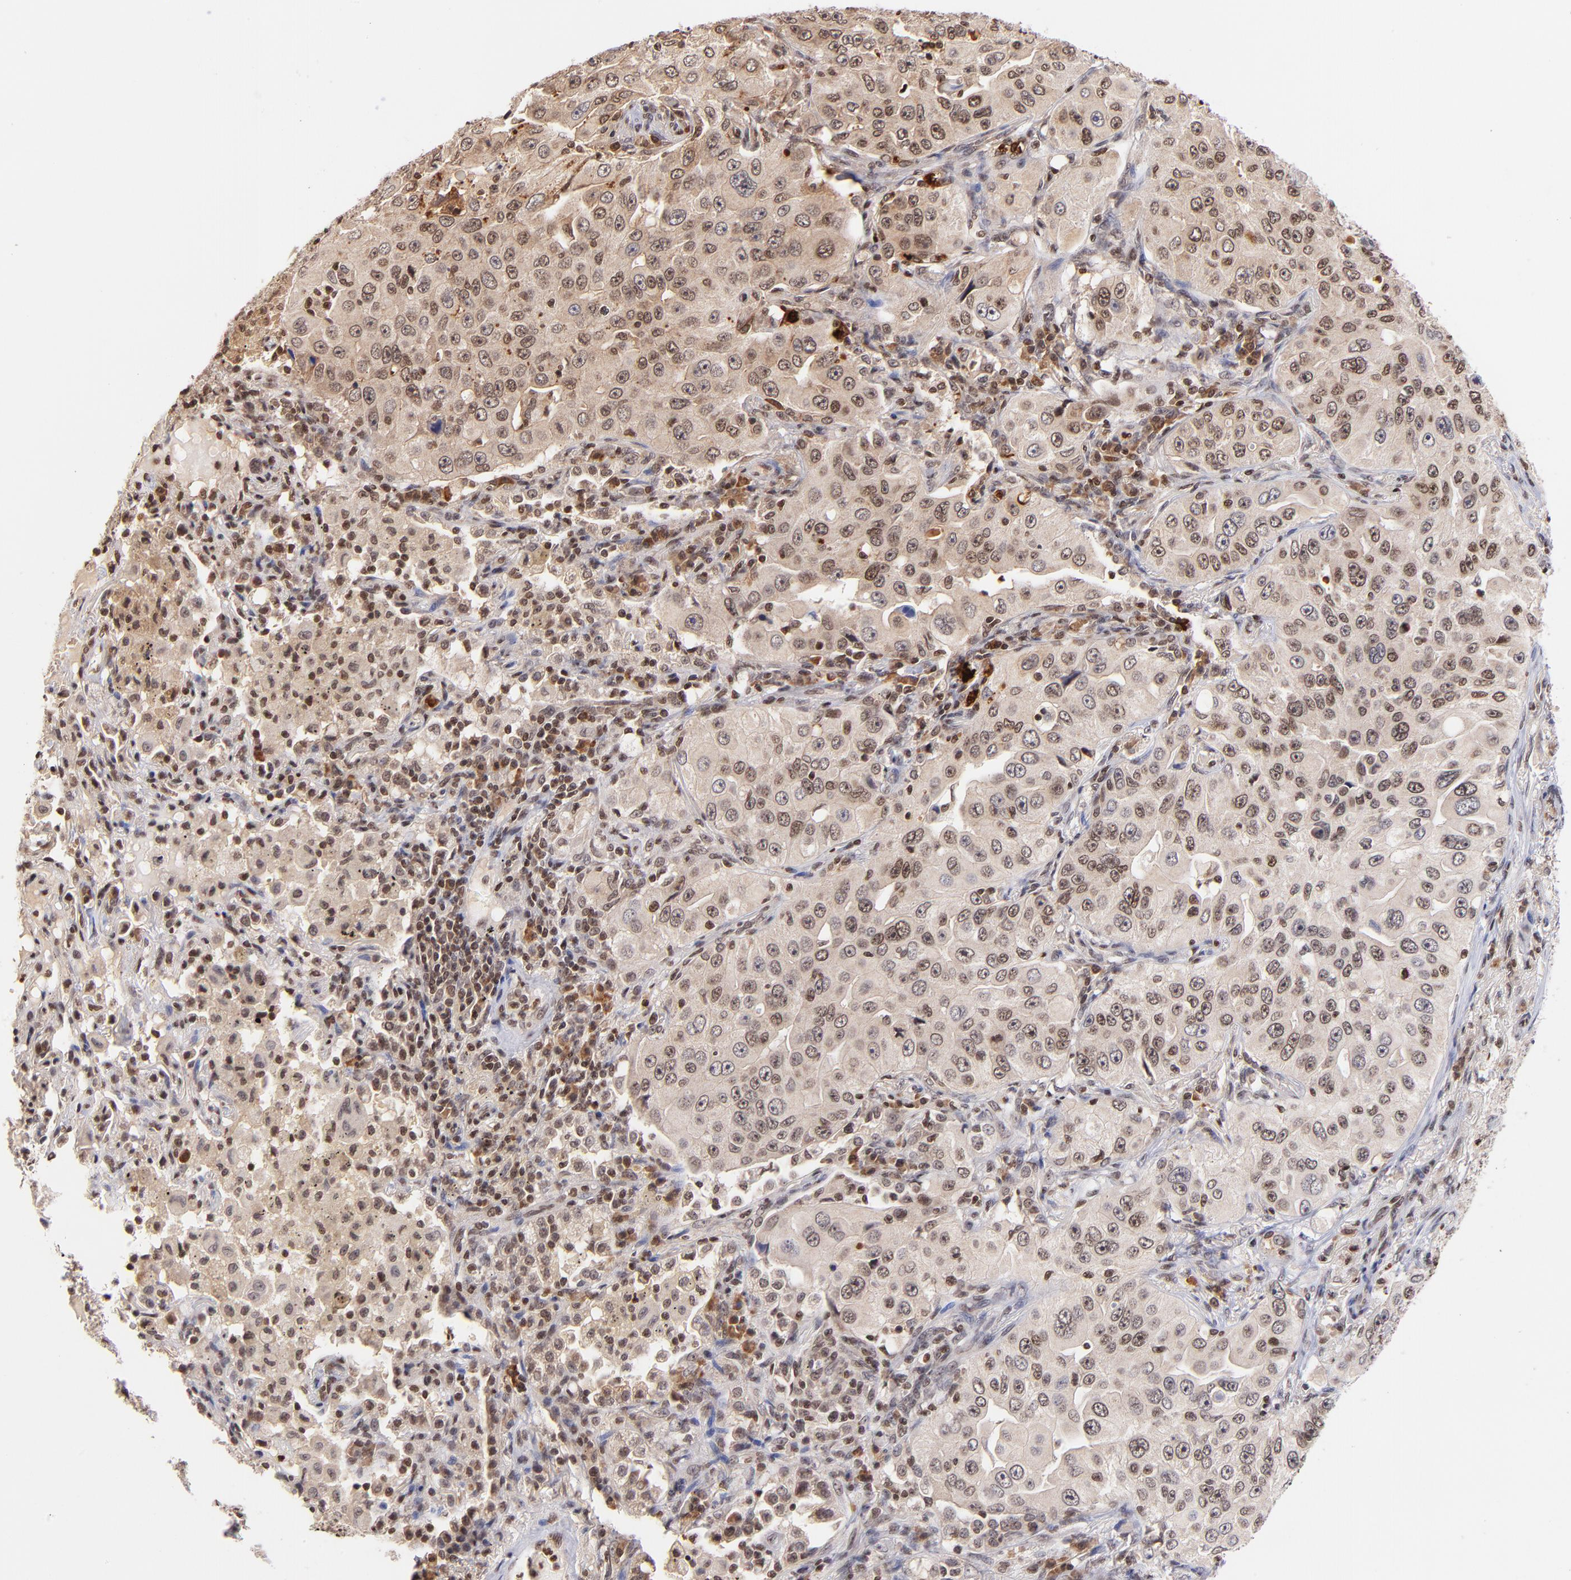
{"staining": {"intensity": "moderate", "quantity": ">75%", "location": "cytoplasmic/membranous,nuclear"}, "tissue": "lung cancer", "cell_type": "Tumor cells", "image_type": "cancer", "snomed": [{"axis": "morphology", "description": "Adenocarcinoma, NOS"}, {"axis": "topography", "description": "Lung"}], "caption": "Human adenocarcinoma (lung) stained with a brown dye reveals moderate cytoplasmic/membranous and nuclear positive staining in about >75% of tumor cells.", "gene": "WDR25", "patient": {"sex": "male", "age": 84}}